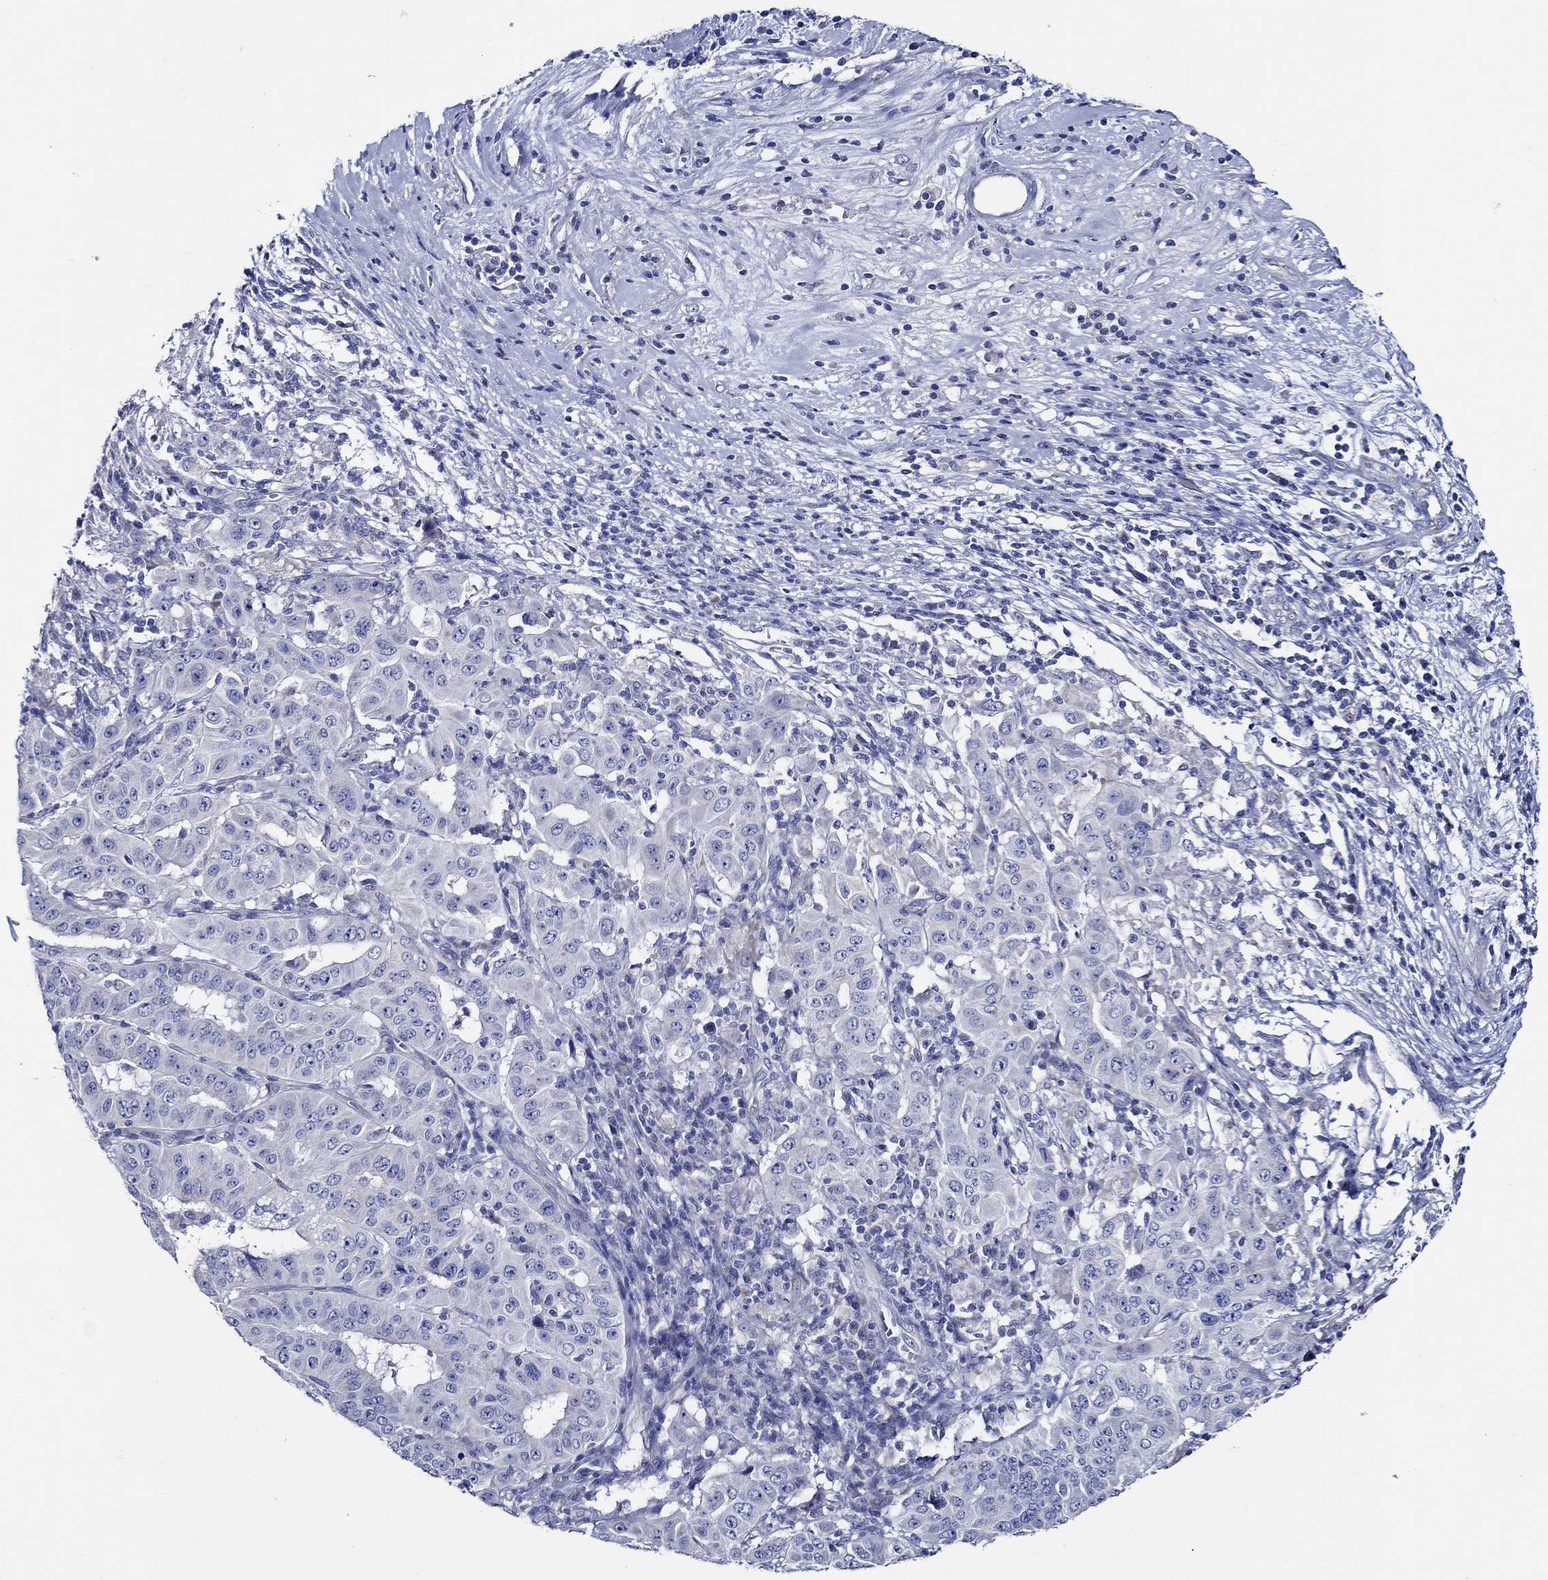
{"staining": {"intensity": "negative", "quantity": "none", "location": "none"}, "tissue": "pancreatic cancer", "cell_type": "Tumor cells", "image_type": "cancer", "snomed": [{"axis": "morphology", "description": "Adenocarcinoma, NOS"}, {"axis": "topography", "description": "Pancreas"}], "caption": "High magnification brightfield microscopy of pancreatic adenocarcinoma stained with DAB (3,3'-diaminobenzidine) (brown) and counterstained with hematoxylin (blue): tumor cells show no significant positivity.", "gene": "SKOR1", "patient": {"sex": "male", "age": 63}}